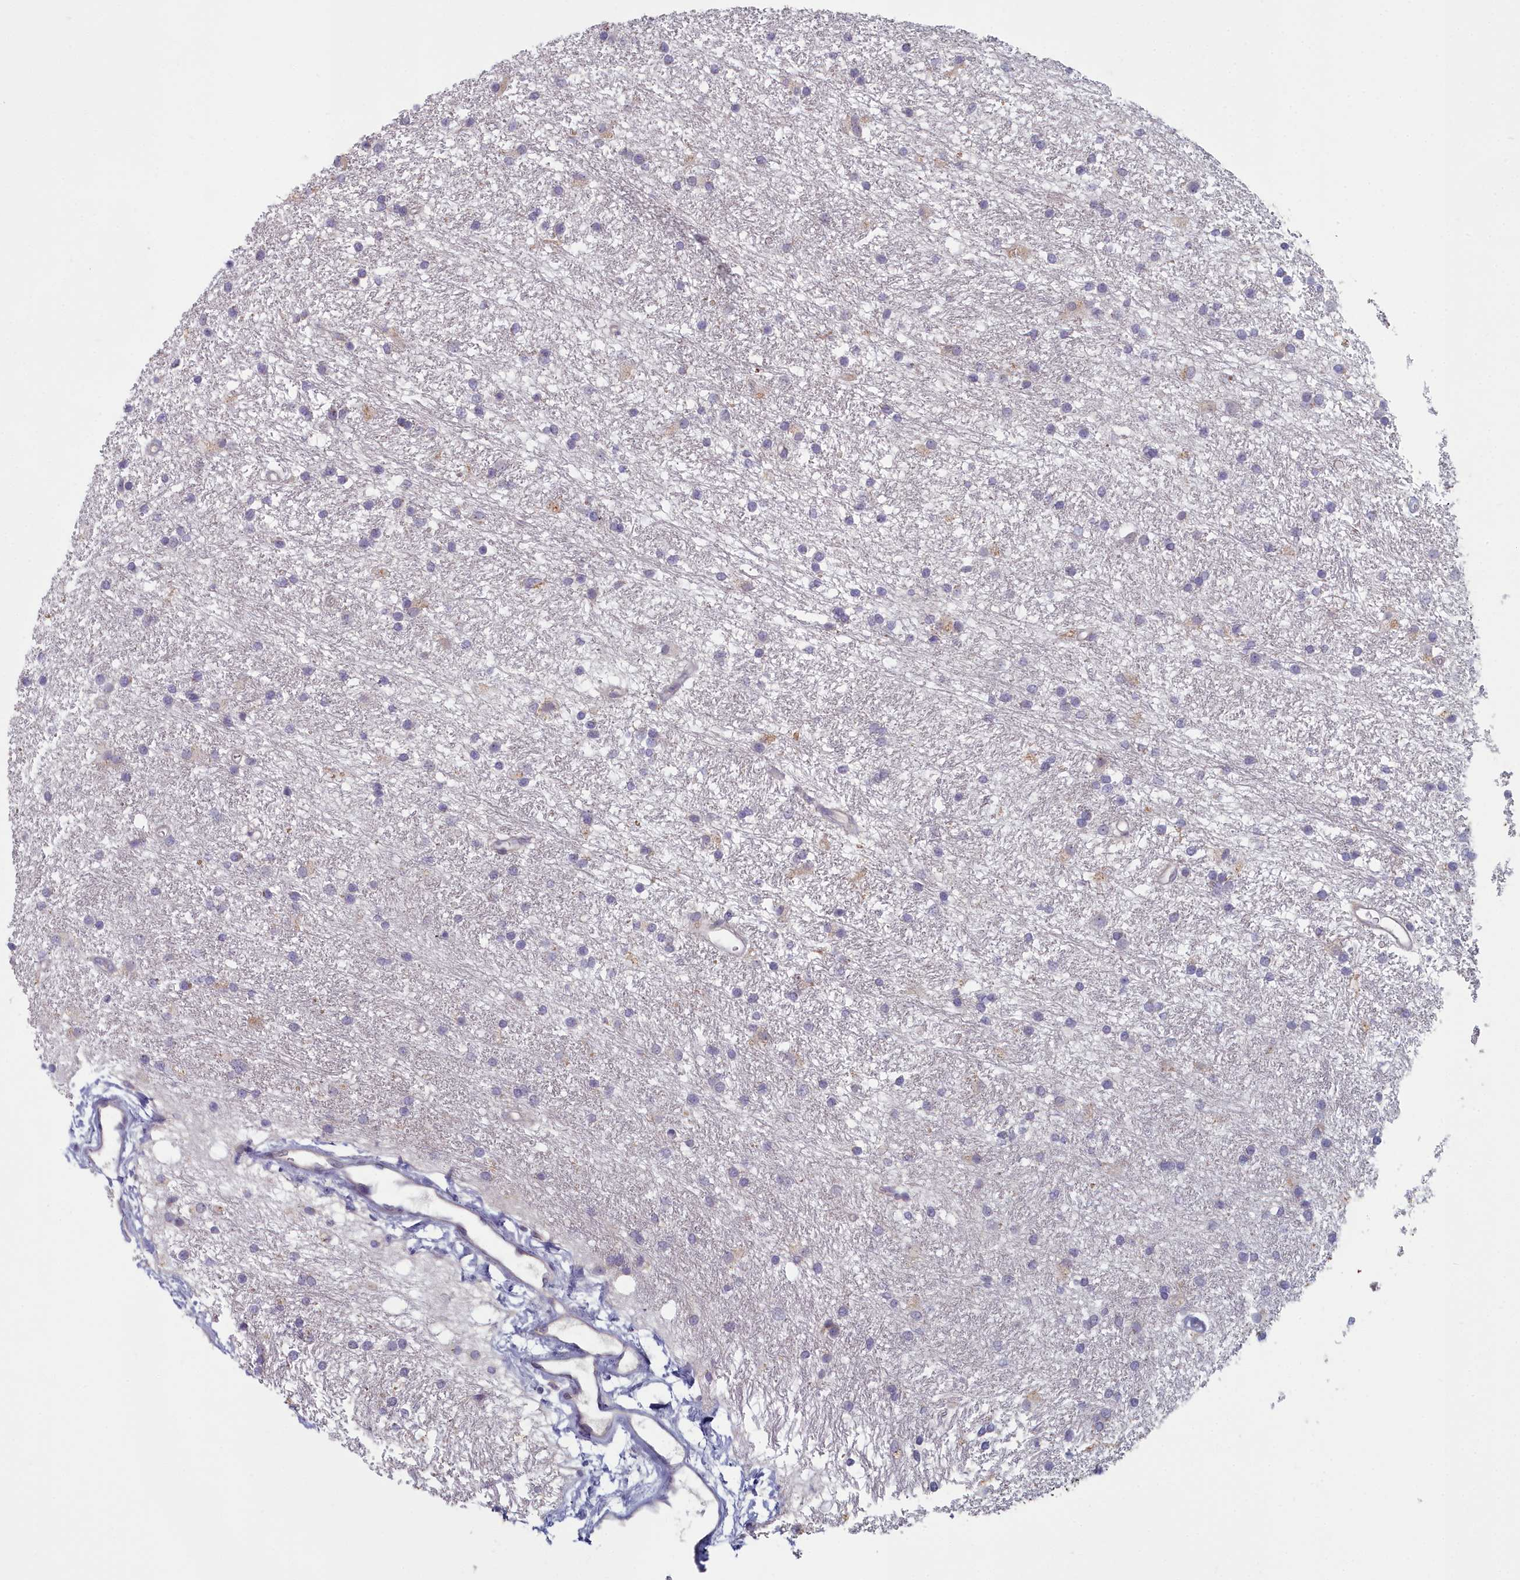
{"staining": {"intensity": "negative", "quantity": "none", "location": "none"}, "tissue": "glioma", "cell_type": "Tumor cells", "image_type": "cancer", "snomed": [{"axis": "morphology", "description": "Glioma, malignant, High grade"}, {"axis": "topography", "description": "Brain"}], "caption": "Immunohistochemistry histopathology image of glioma stained for a protein (brown), which demonstrates no expression in tumor cells. Nuclei are stained in blue.", "gene": "INSYN2A", "patient": {"sex": "male", "age": 77}}